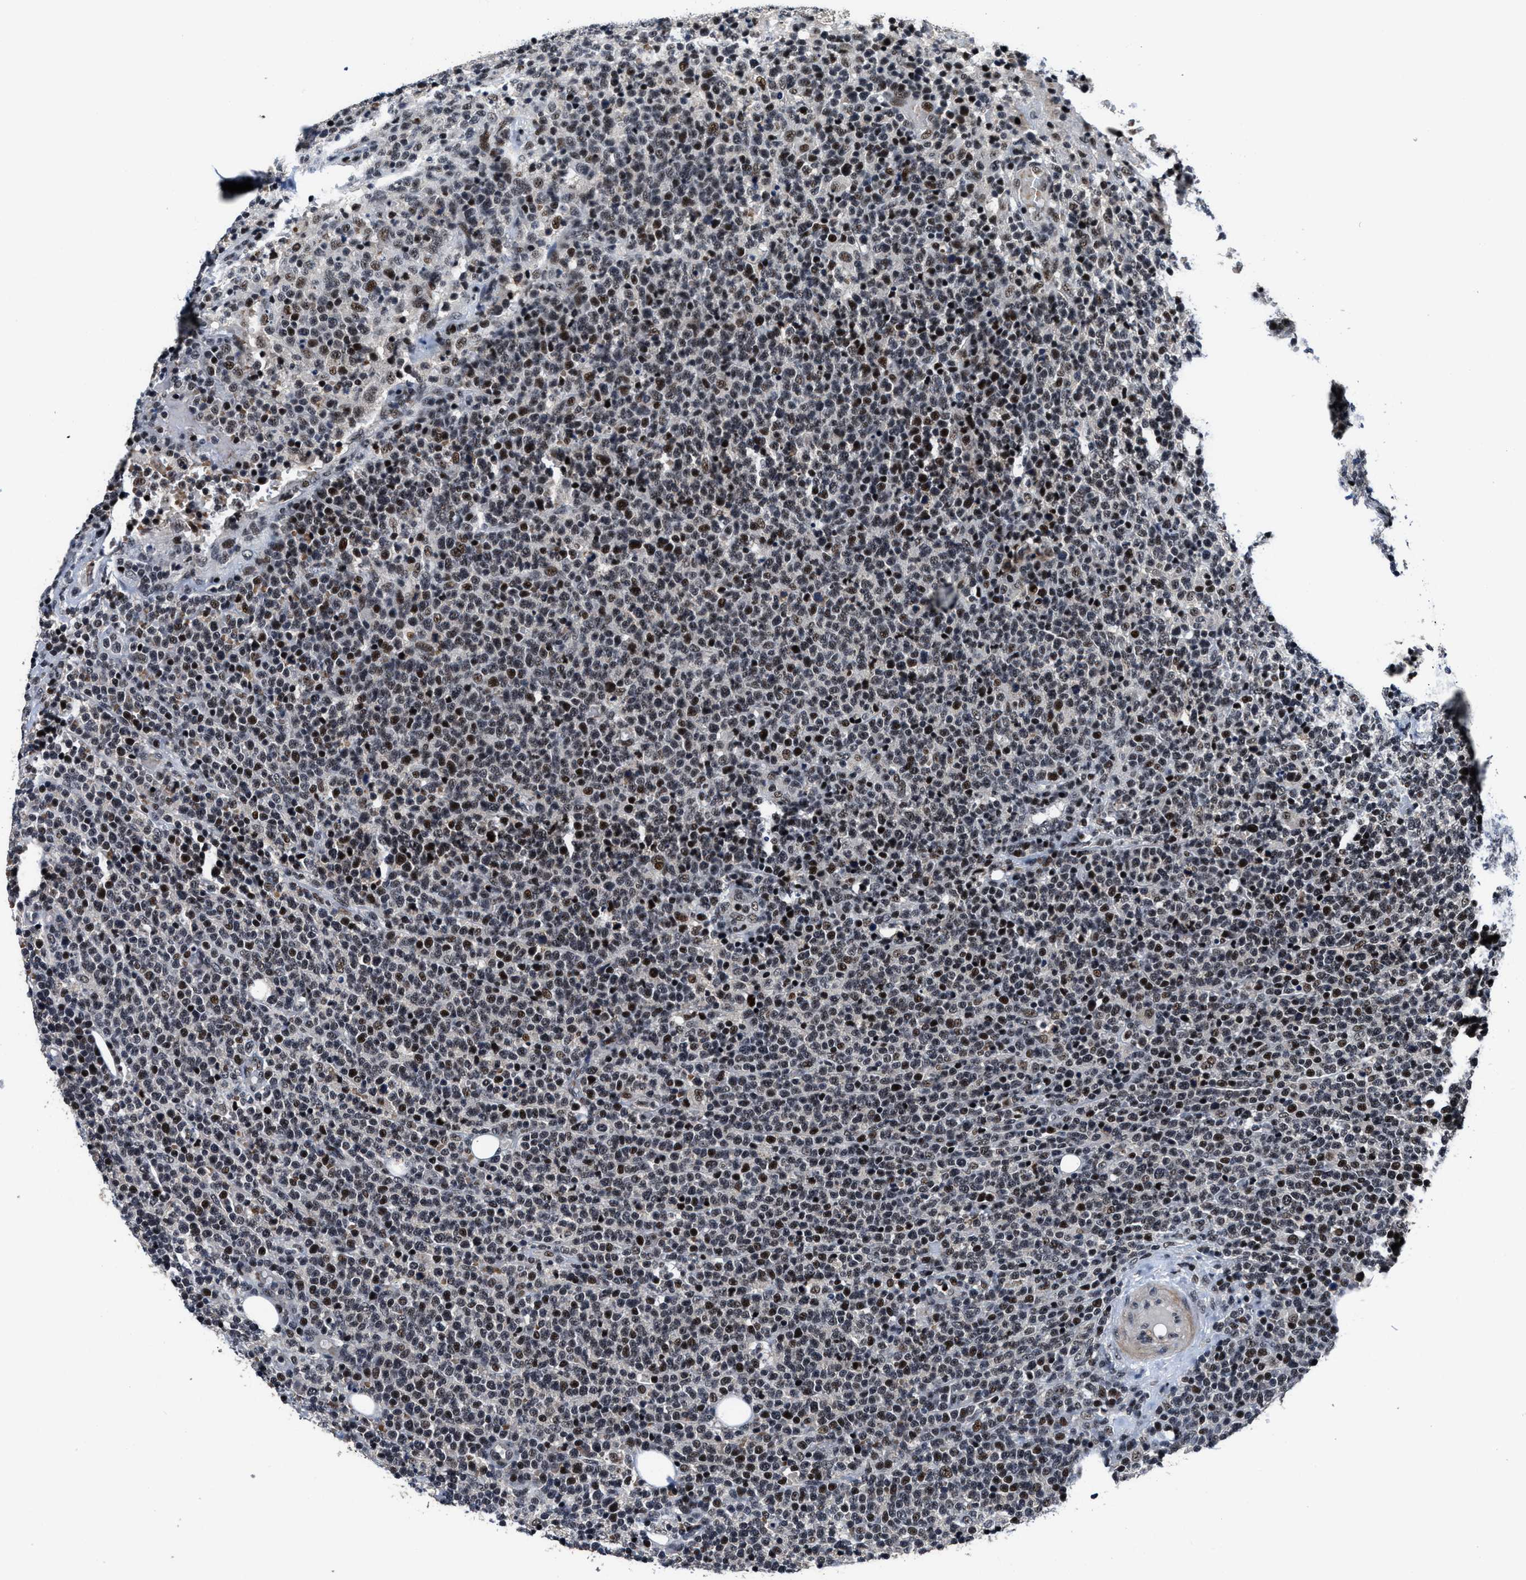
{"staining": {"intensity": "moderate", "quantity": ">75%", "location": "nuclear"}, "tissue": "lymphoma", "cell_type": "Tumor cells", "image_type": "cancer", "snomed": [{"axis": "morphology", "description": "Malignant lymphoma, non-Hodgkin's type, High grade"}, {"axis": "topography", "description": "Lymph node"}], "caption": "Tumor cells reveal medium levels of moderate nuclear staining in approximately >75% of cells in lymphoma.", "gene": "ZNF233", "patient": {"sex": "male", "age": 61}}